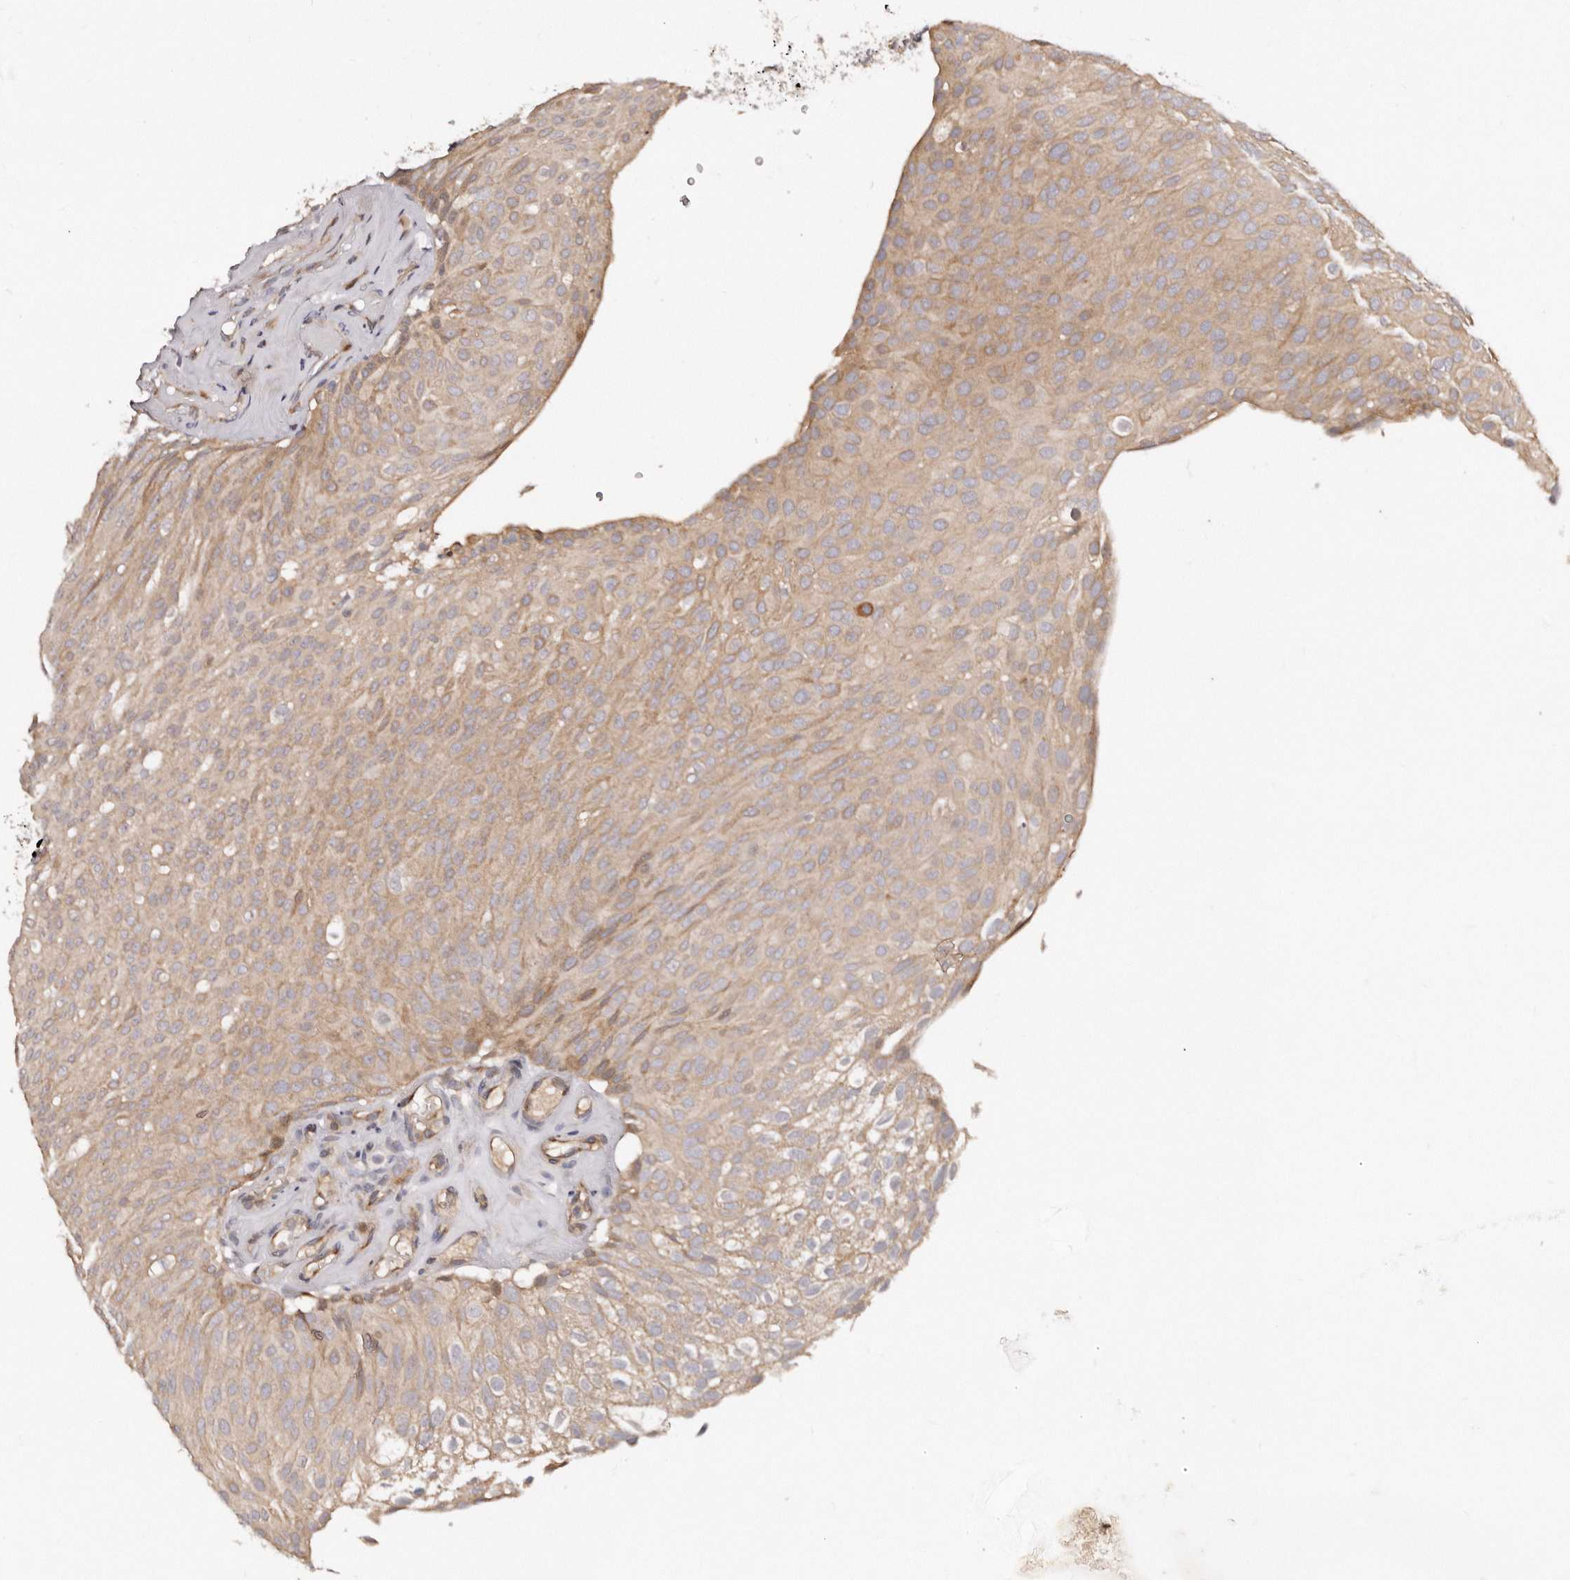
{"staining": {"intensity": "weak", "quantity": ">75%", "location": "cytoplasmic/membranous"}, "tissue": "urothelial cancer", "cell_type": "Tumor cells", "image_type": "cancer", "snomed": [{"axis": "morphology", "description": "Urothelial carcinoma, Low grade"}, {"axis": "topography", "description": "Urinary bladder"}], "caption": "The histopathology image exhibits a brown stain indicating the presence of a protein in the cytoplasmic/membranous of tumor cells in low-grade urothelial carcinoma.", "gene": "DACT2", "patient": {"sex": "male", "age": 78}}